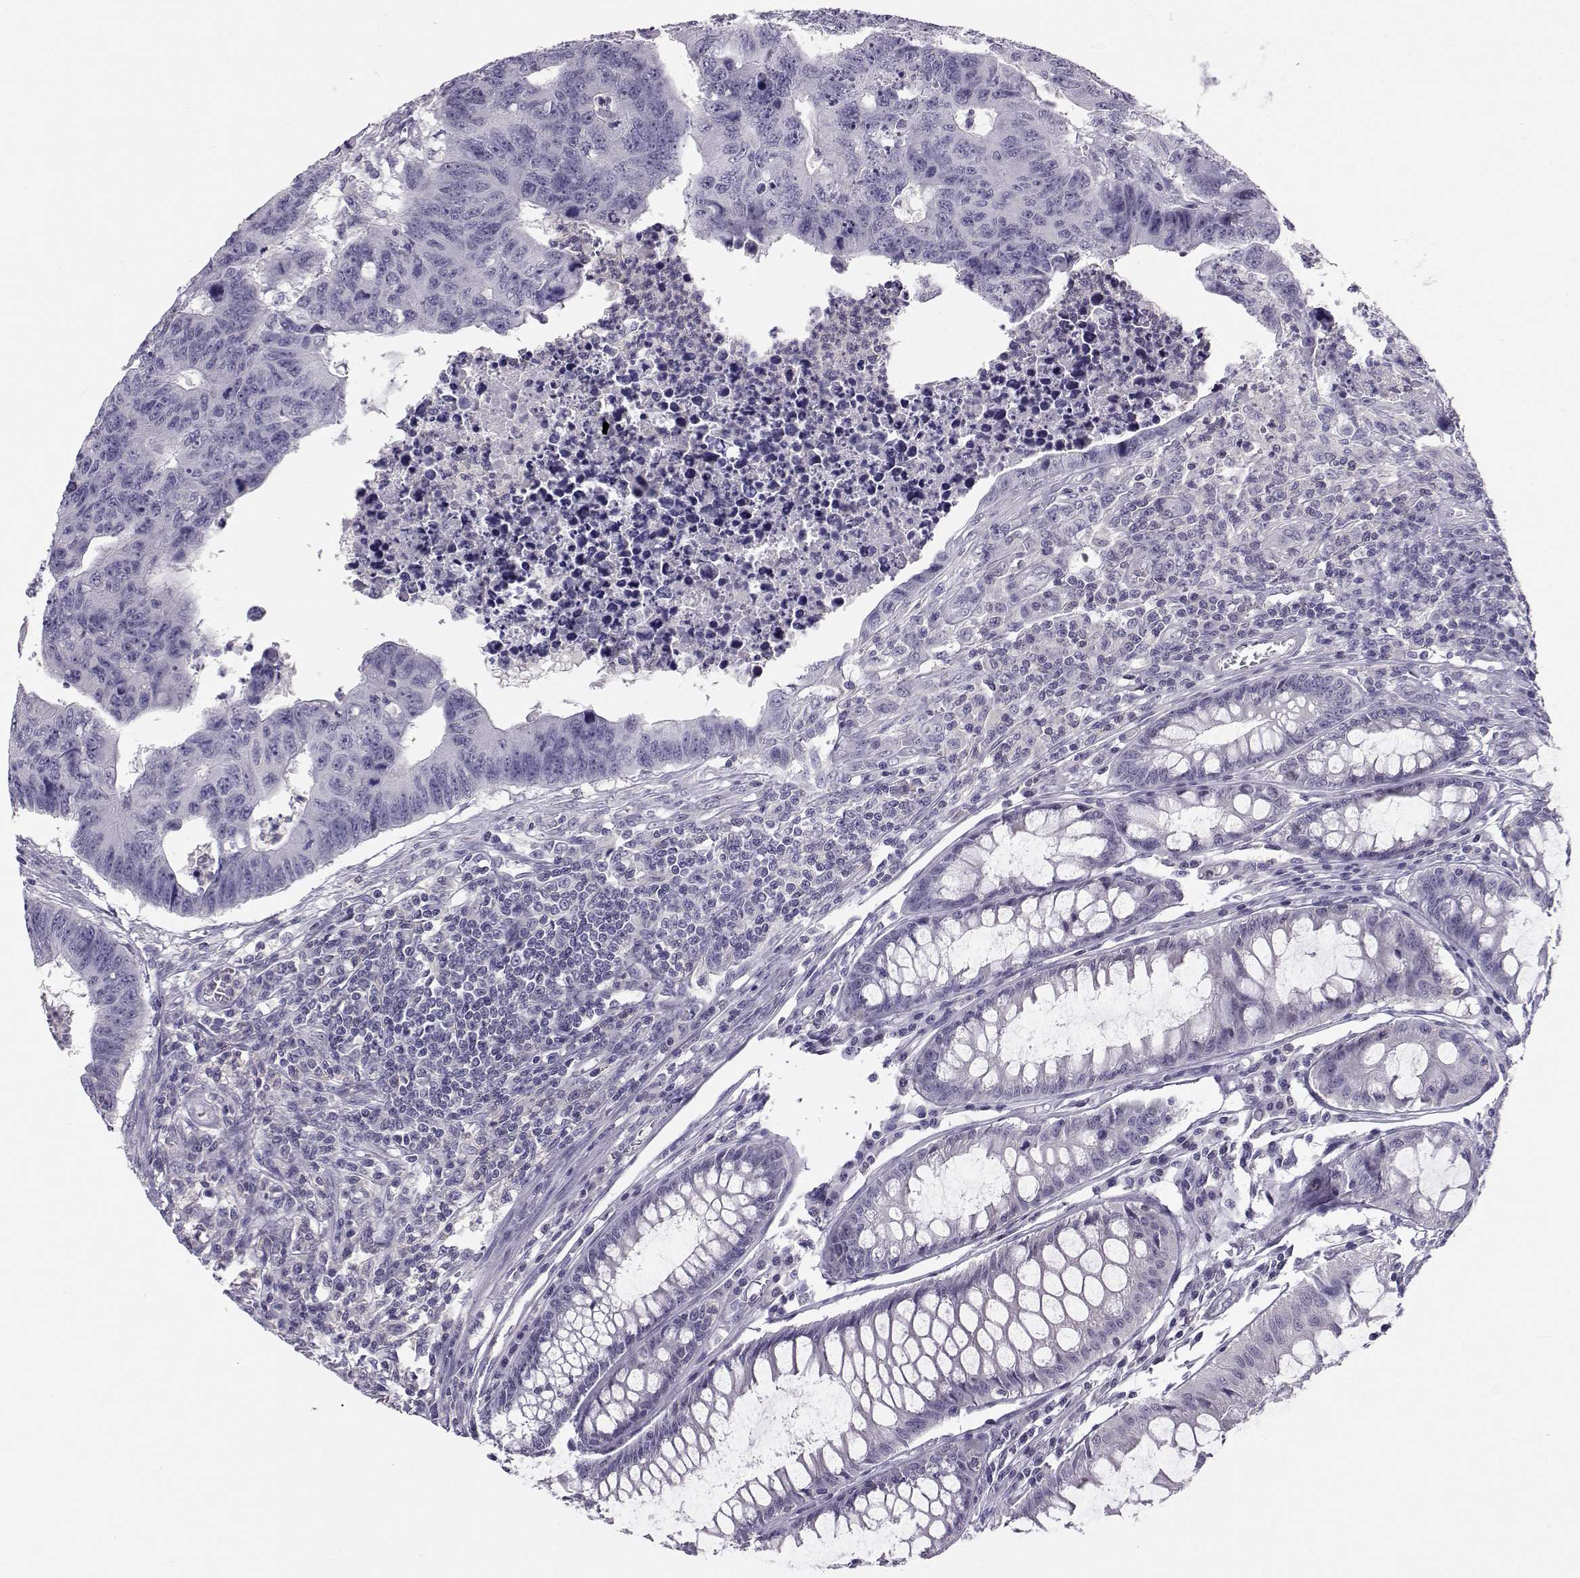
{"staining": {"intensity": "negative", "quantity": "none", "location": "none"}, "tissue": "colorectal cancer", "cell_type": "Tumor cells", "image_type": "cancer", "snomed": [{"axis": "morphology", "description": "Adenocarcinoma, NOS"}, {"axis": "topography", "description": "Rectum"}], "caption": "An IHC histopathology image of colorectal cancer is shown. There is no staining in tumor cells of colorectal cancer.", "gene": "MROH7", "patient": {"sex": "female", "age": 85}}